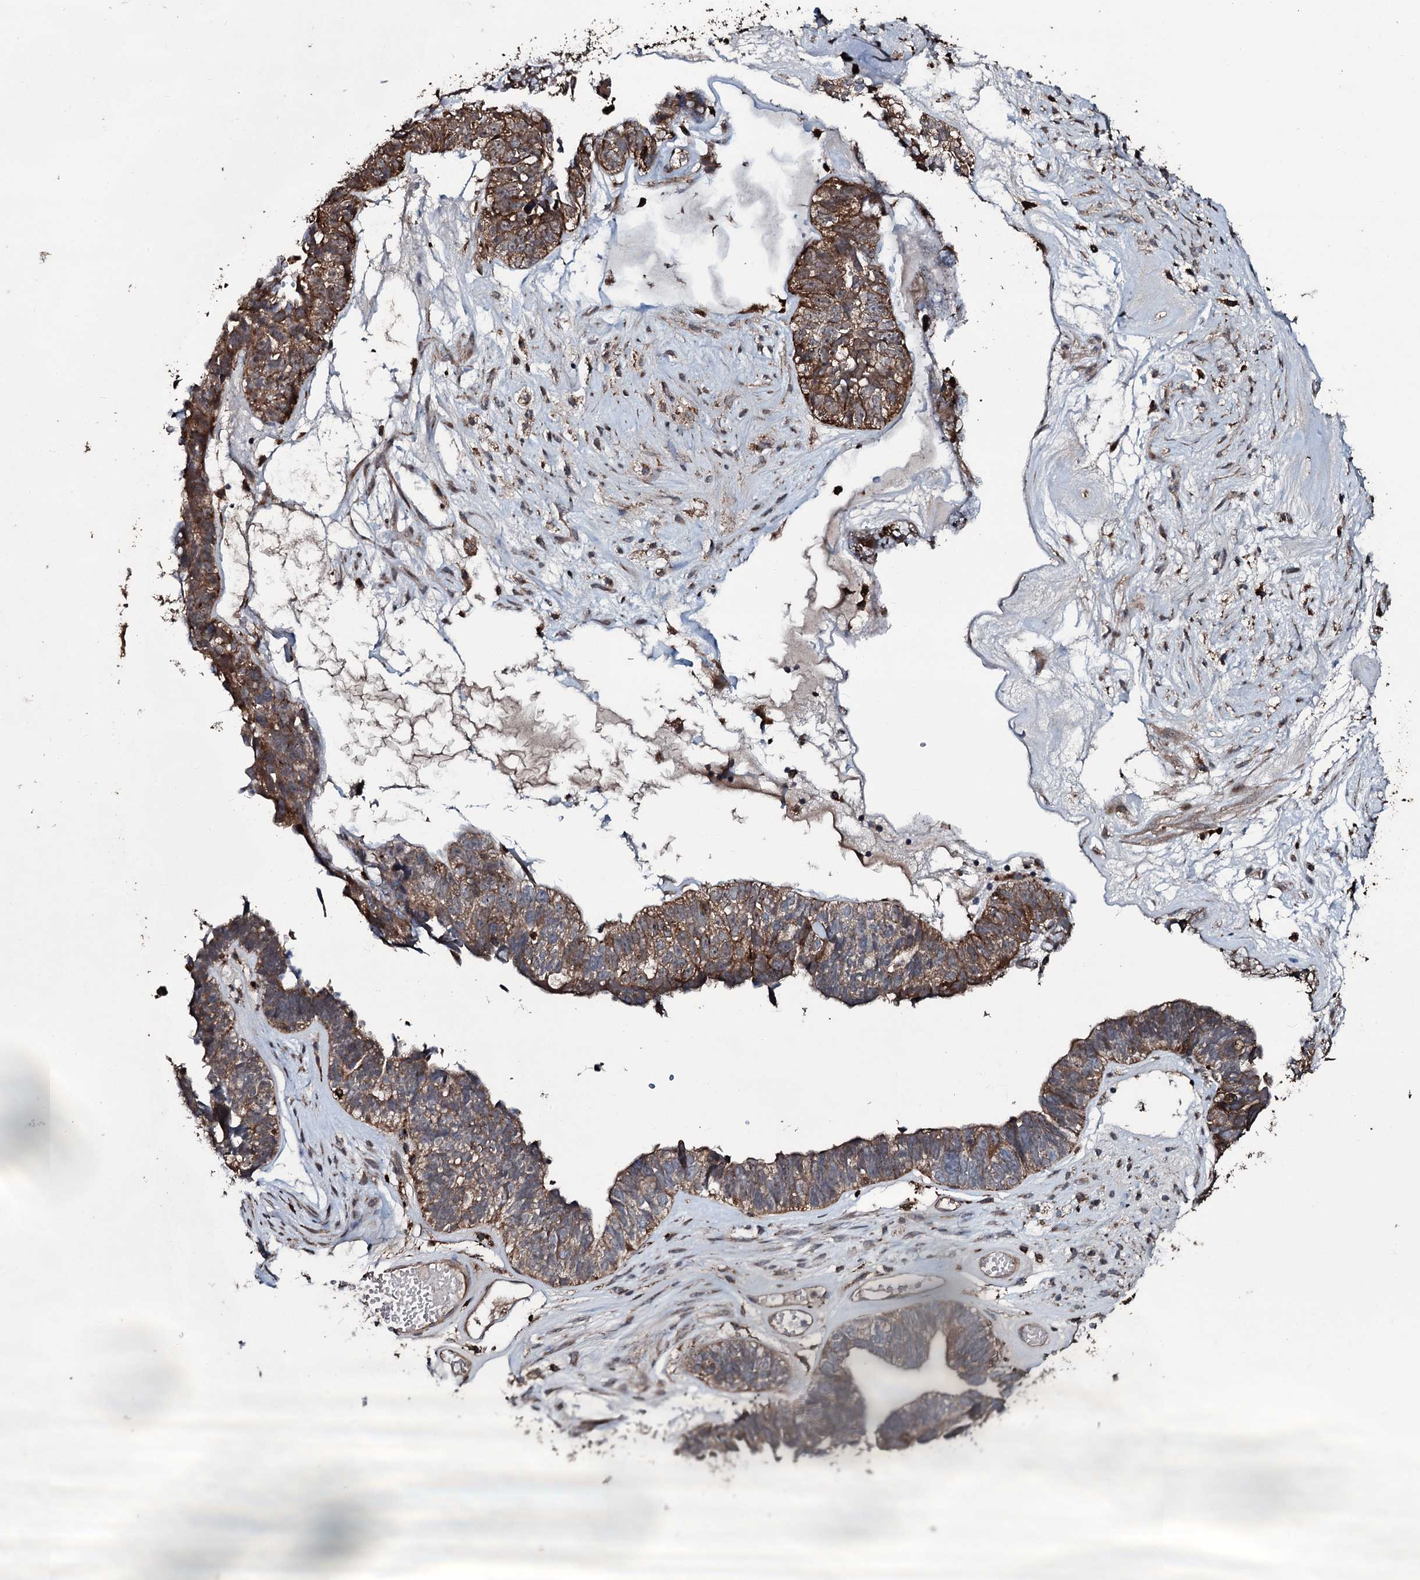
{"staining": {"intensity": "moderate", "quantity": ">75%", "location": "cytoplasmic/membranous"}, "tissue": "ovarian cancer", "cell_type": "Tumor cells", "image_type": "cancer", "snomed": [{"axis": "morphology", "description": "Cystadenocarcinoma, serous, NOS"}, {"axis": "topography", "description": "Ovary"}], "caption": "This is an image of IHC staining of ovarian cancer, which shows moderate staining in the cytoplasmic/membranous of tumor cells.", "gene": "TPGS2", "patient": {"sex": "female", "age": 79}}